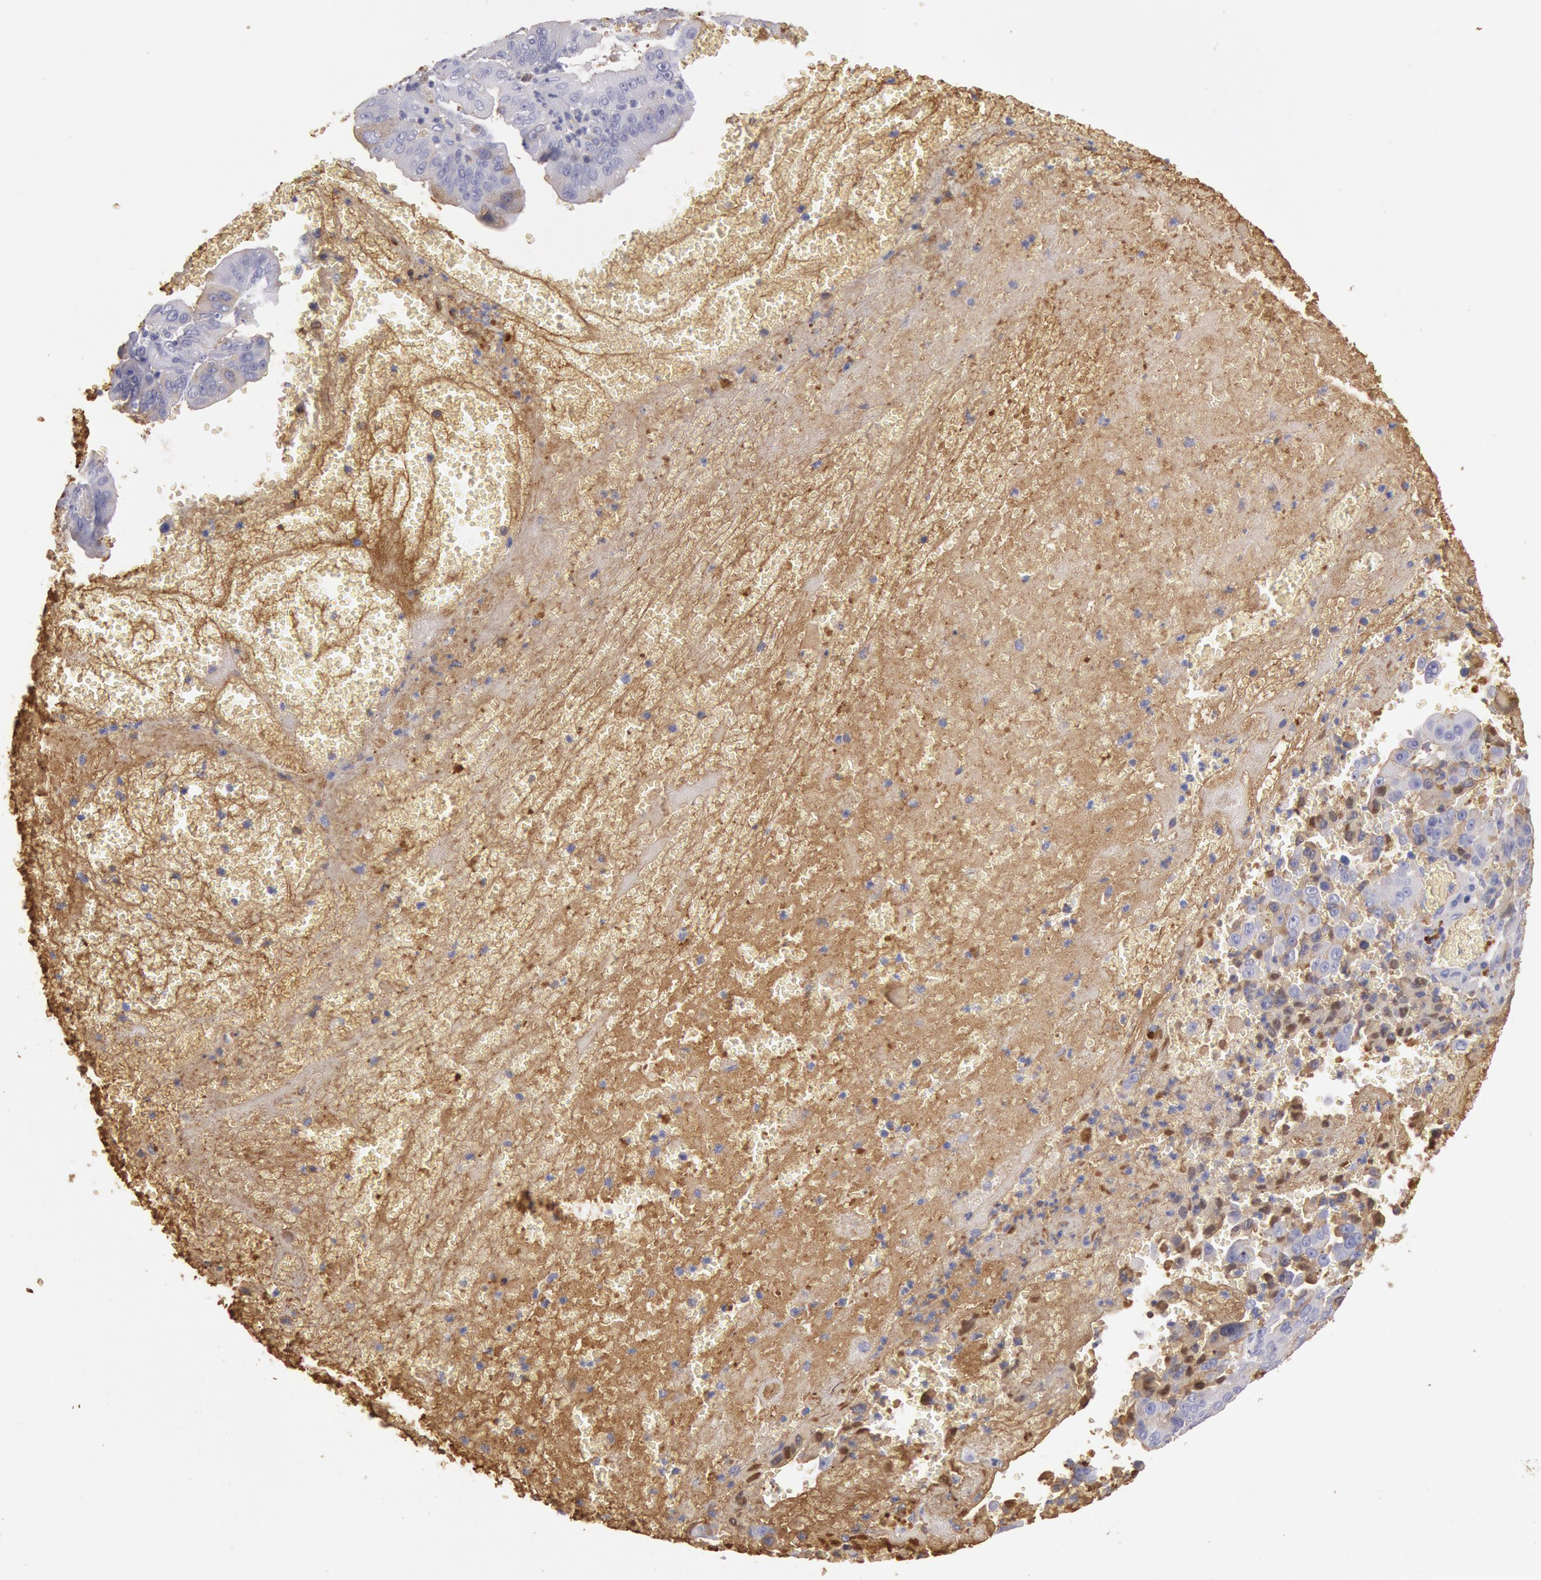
{"staining": {"intensity": "weak", "quantity": "<25%", "location": "cytoplasmic/membranous"}, "tissue": "liver cancer", "cell_type": "Tumor cells", "image_type": "cancer", "snomed": [{"axis": "morphology", "description": "Cholangiocarcinoma"}, {"axis": "topography", "description": "Liver"}], "caption": "This is an immunohistochemistry photomicrograph of cholangiocarcinoma (liver). There is no positivity in tumor cells.", "gene": "IGHA1", "patient": {"sex": "female", "age": 79}}